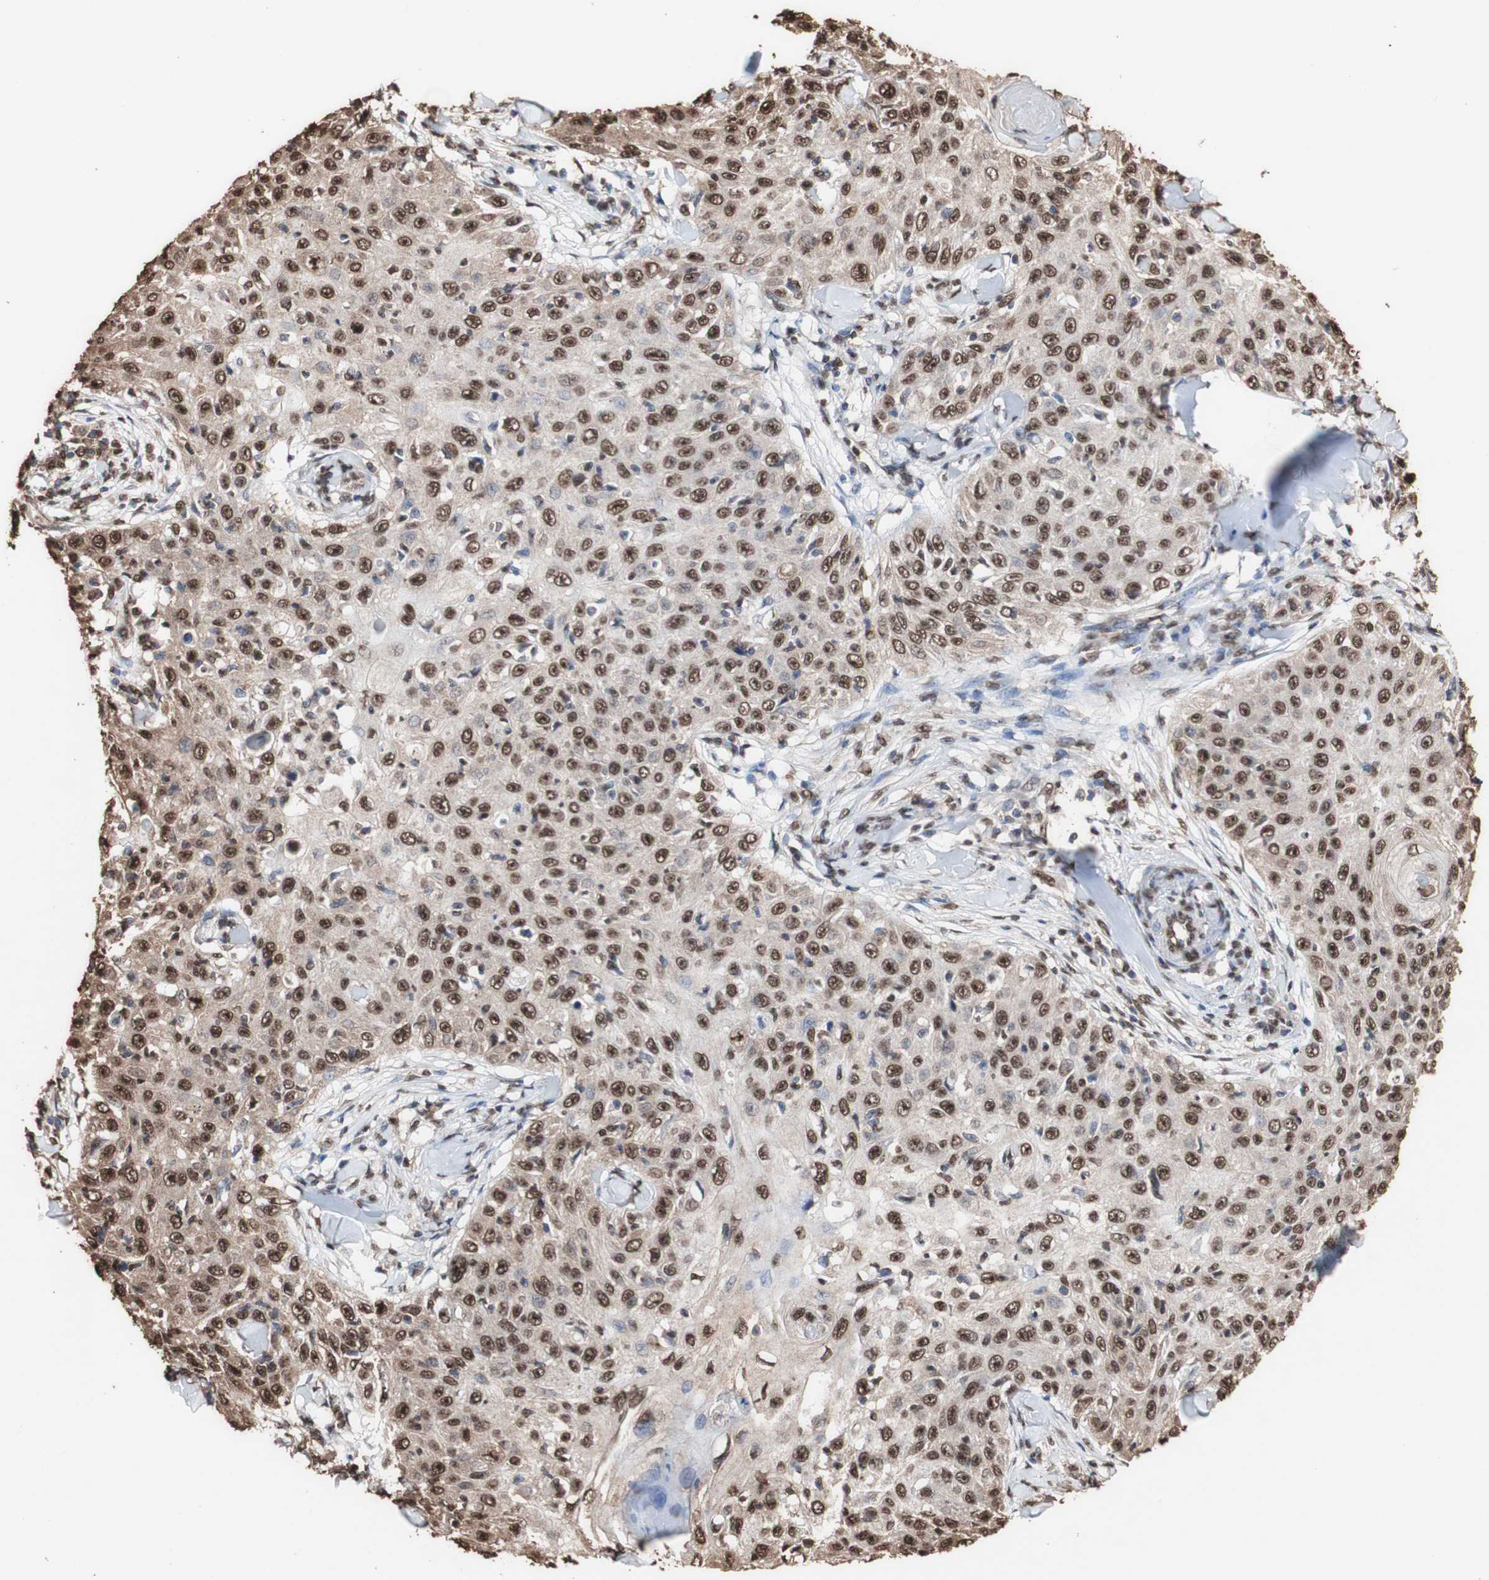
{"staining": {"intensity": "strong", "quantity": ">75%", "location": "cytoplasmic/membranous,nuclear"}, "tissue": "skin cancer", "cell_type": "Tumor cells", "image_type": "cancer", "snomed": [{"axis": "morphology", "description": "Squamous cell carcinoma, NOS"}, {"axis": "topography", "description": "Skin"}], "caption": "Strong cytoplasmic/membranous and nuclear expression is present in about >75% of tumor cells in squamous cell carcinoma (skin). Using DAB (3,3'-diaminobenzidine) (brown) and hematoxylin (blue) stains, captured at high magnification using brightfield microscopy.", "gene": "PIDD1", "patient": {"sex": "male", "age": 86}}